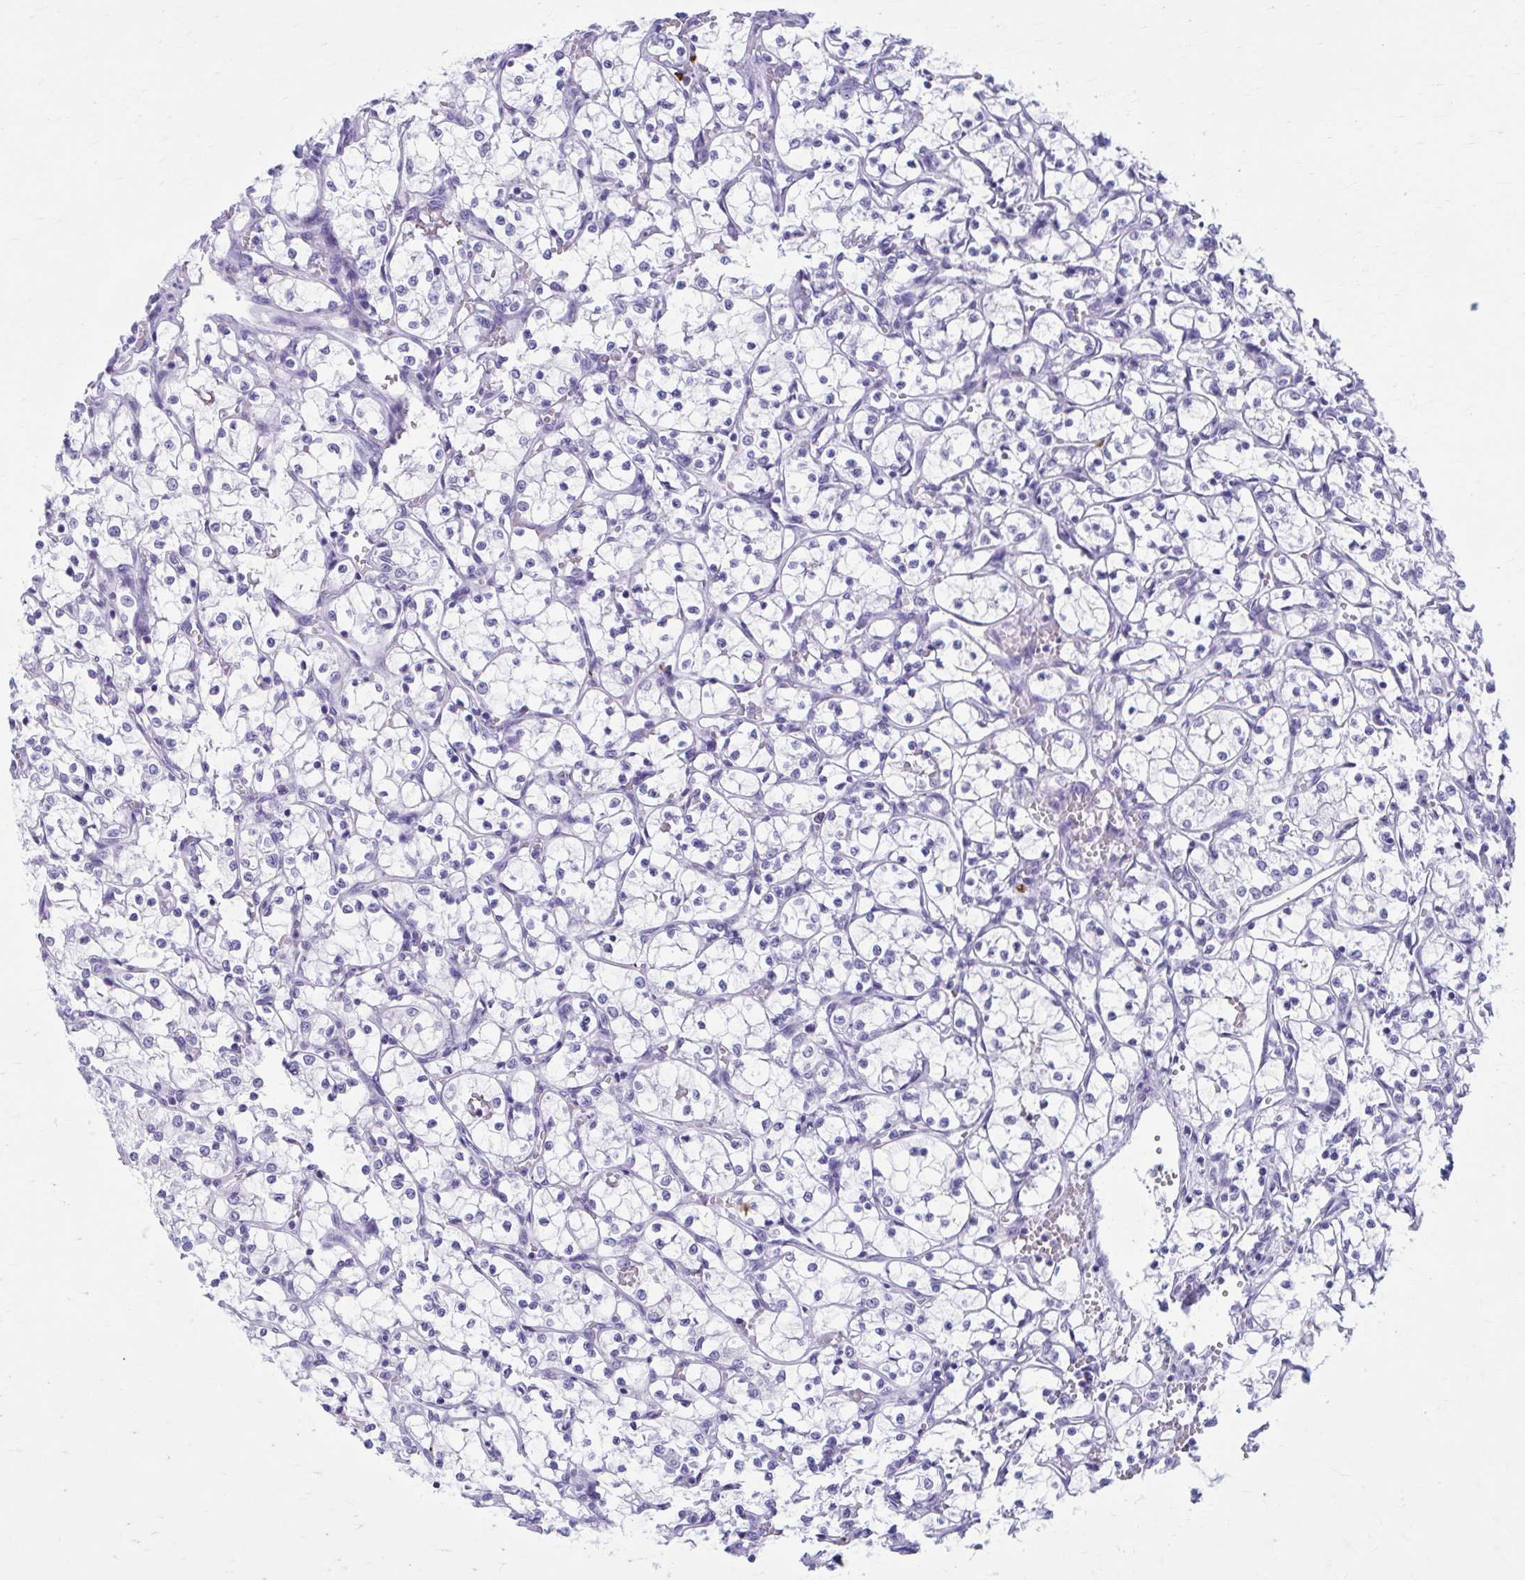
{"staining": {"intensity": "negative", "quantity": "none", "location": "none"}, "tissue": "renal cancer", "cell_type": "Tumor cells", "image_type": "cancer", "snomed": [{"axis": "morphology", "description": "Adenocarcinoma, NOS"}, {"axis": "topography", "description": "Kidney"}], "caption": "The immunohistochemistry (IHC) histopathology image has no significant expression in tumor cells of renal cancer tissue.", "gene": "KCNE2", "patient": {"sex": "female", "age": 69}}